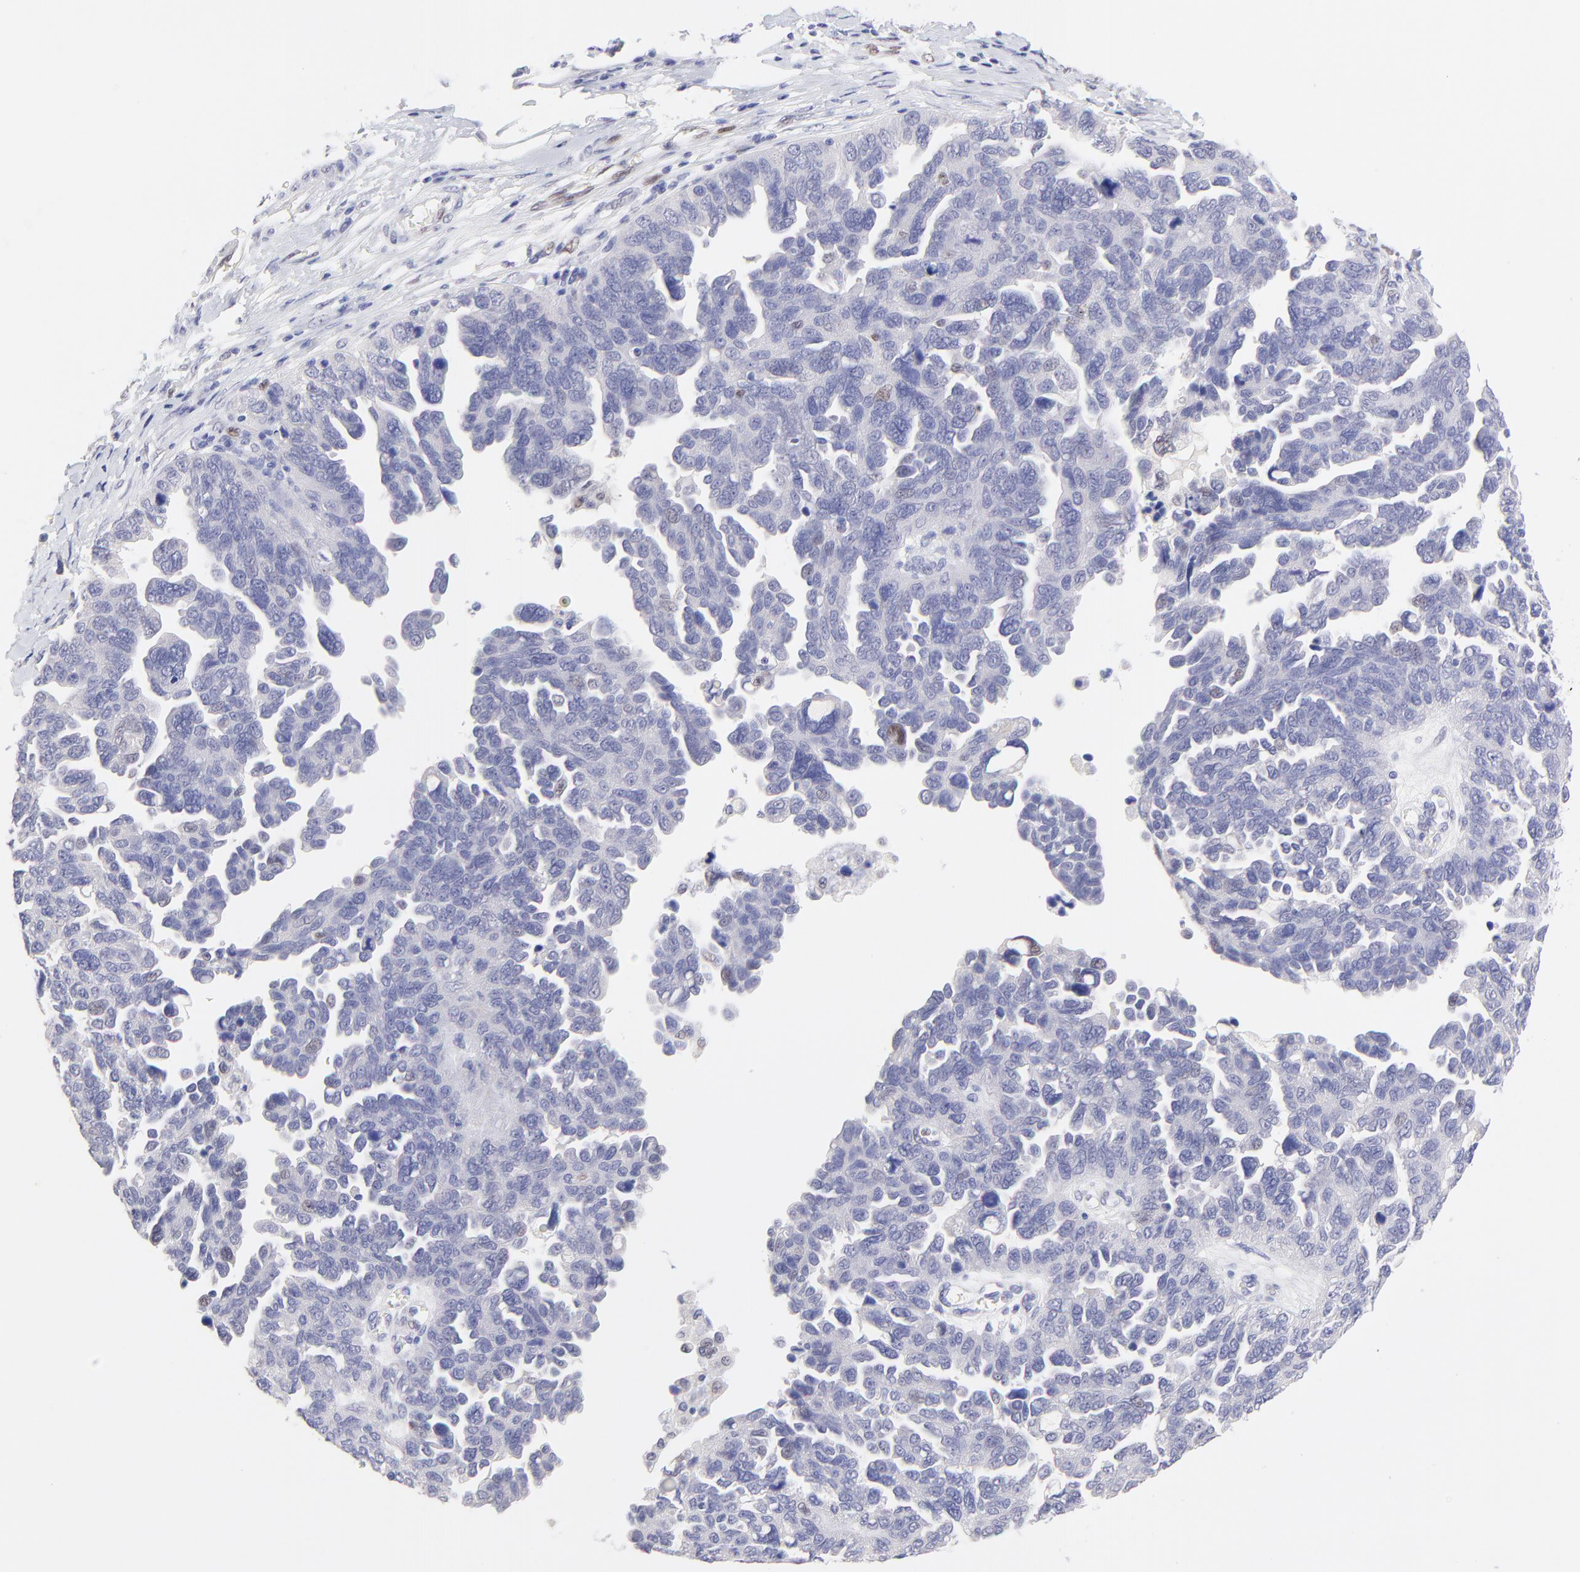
{"staining": {"intensity": "negative", "quantity": "none", "location": "none"}, "tissue": "ovarian cancer", "cell_type": "Tumor cells", "image_type": "cancer", "snomed": [{"axis": "morphology", "description": "Cystadenocarcinoma, serous, NOS"}, {"axis": "topography", "description": "Ovary"}], "caption": "A high-resolution photomicrograph shows immunohistochemistry (IHC) staining of serous cystadenocarcinoma (ovarian), which demonstrates no significant staining in tumor cells. (Brightfield microscopy of DAB immunohistochemistry at high magnification).", "gene": "KLF4", "patient": {"sex": "female", "age": 64}}